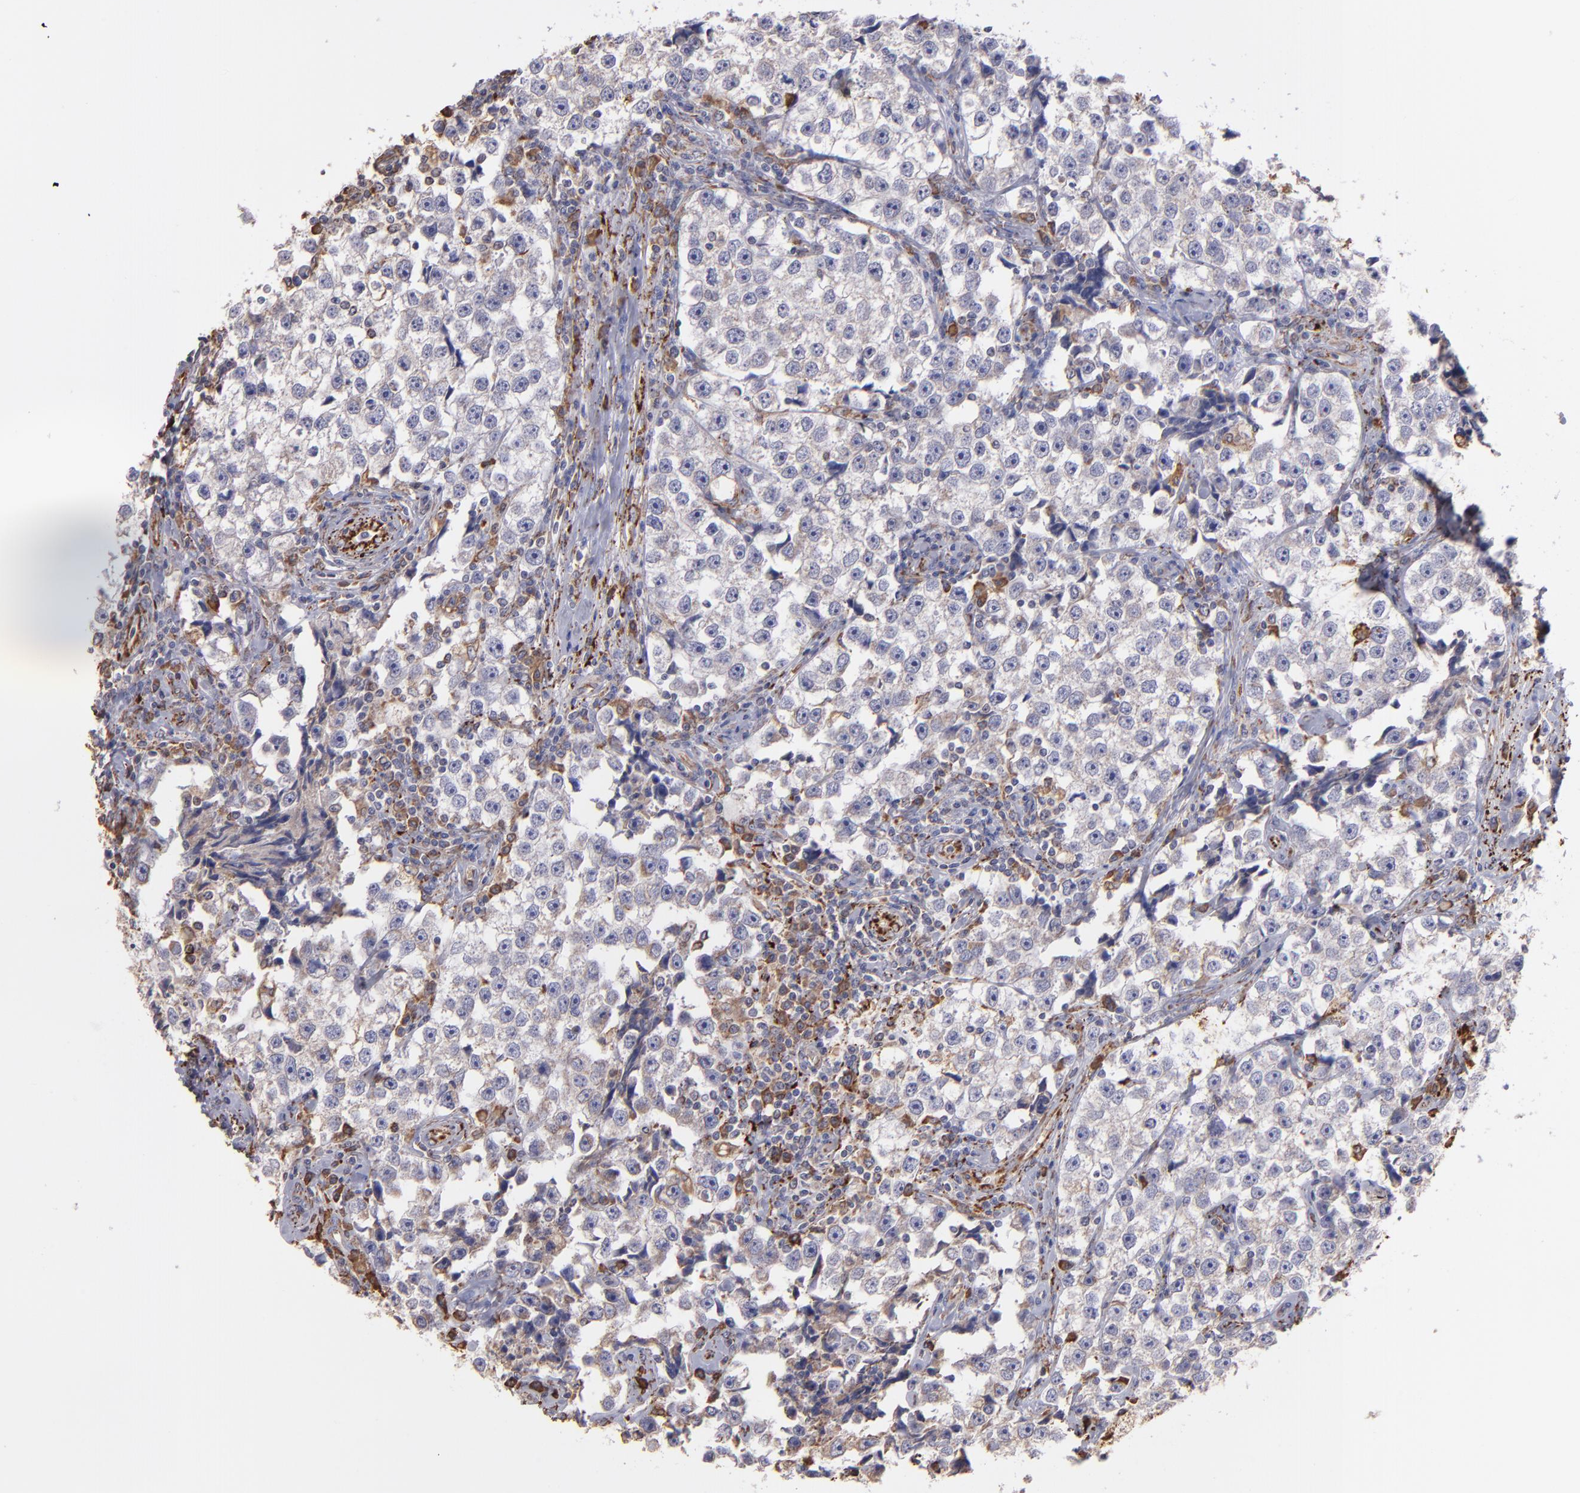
{"staining": {"intensity": "weak", "quantity": "25%-75%", "location": "cytoplasmic/membranous"}, "tissue": "testis cancer", "cell_type": "Tumor cells", "image_type": "cancer", "snomed": [{"axis": "morphology", "description": "Seminoma, NOS"}, {"axis": "topography", "description": "Testis"}], "caption": "Brown immunohistochemical staining in seminoma (testis) exhibits weak cytoplasmic/membranous staining in approximately 25%-75% of tumor cells. Nuclei are stained in blue.", "gene": "MAOB", "patient": {"sex": "male", "age": 32}}